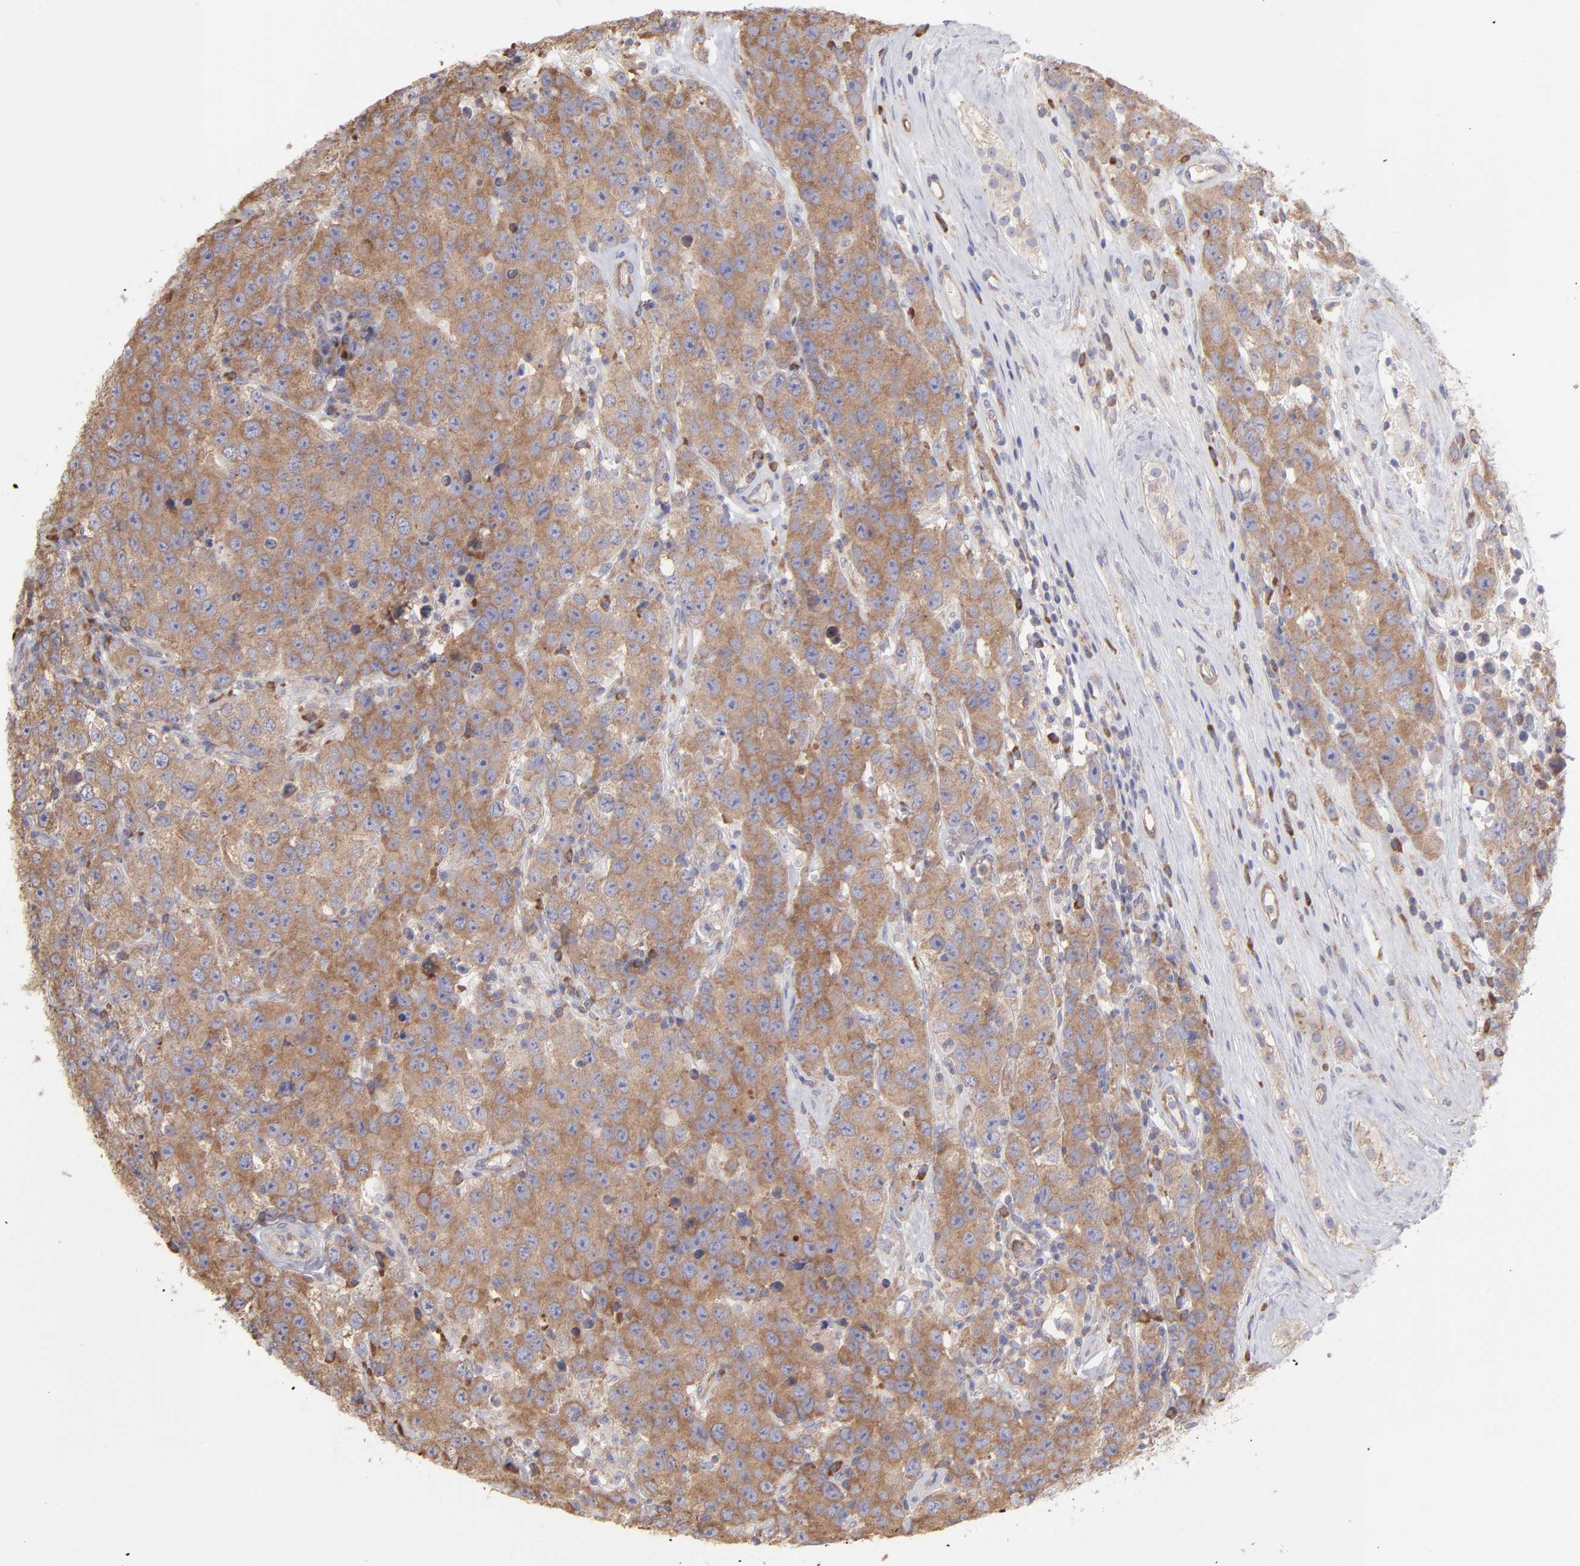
{"staining": {"intensity": "moderate", "quantity": ">75%", "location": "cytoplasmic/membranous"}, "tissue": "testis cancer", "cell_type": "Tumor cells", "image_type": "cancer", "snomed": [{"axis": "morphology", "description": "Seminoma, NOS"}, {"axis": "topography", "description": "Testis"}], "caption": "Testis seminoma was stained to show a protein in brown. There is medium levels of moderate cytoplasmic/membranous positivity in approximately >75% of tumor cells.", "gene": "RPLP0", "patient": {"sex": "male", "age": 52}}